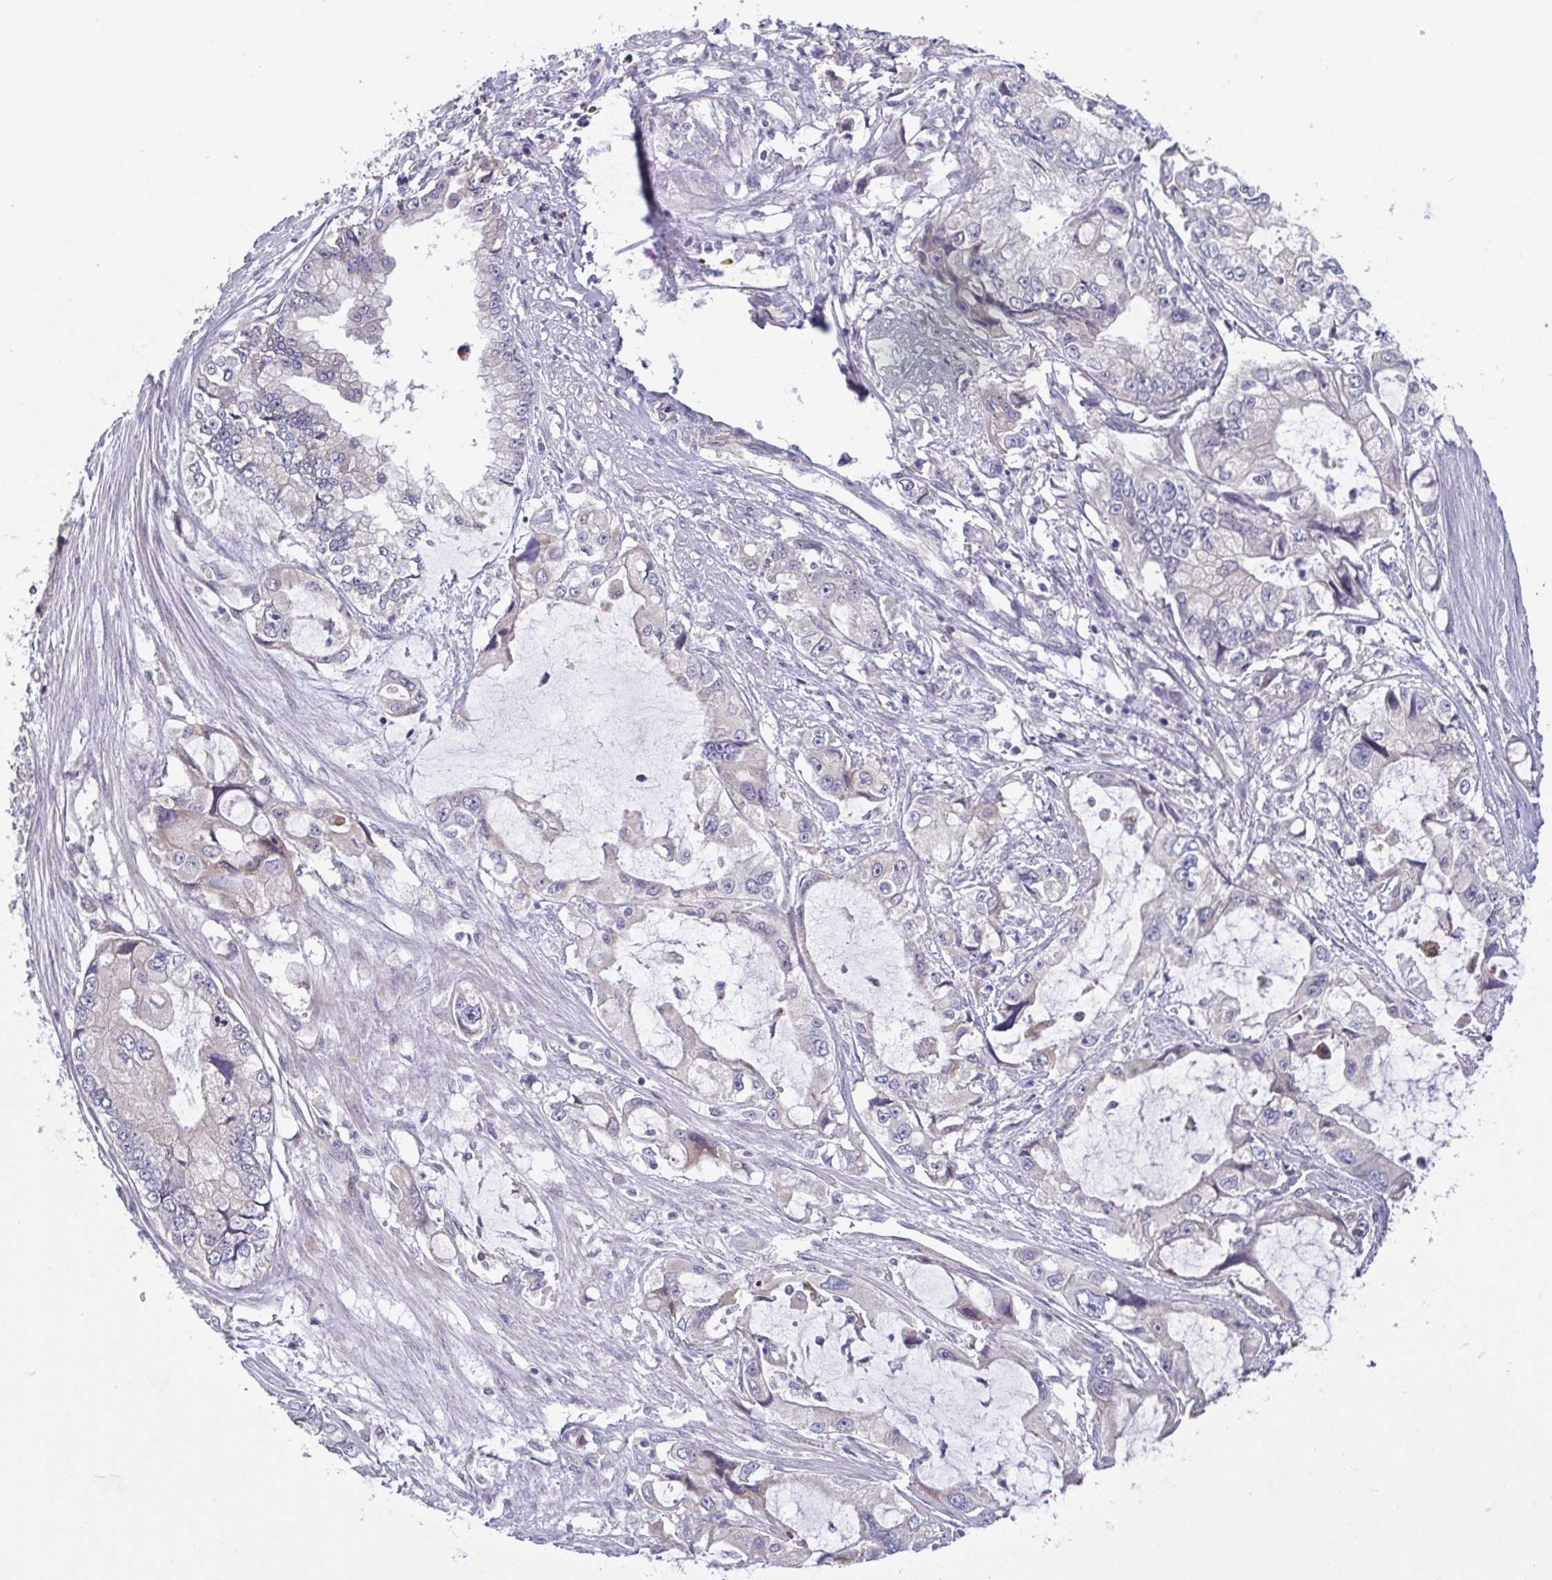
{"staining": {"intensity": "negative", "quantity": "none", "location": "none"}, "tissue": "stomach cancer", "cell_type": "Tumor cells", "image_type": "cancer", "snomed": [{"axis": "morphology", "description": "Adenocarcinoma, NOS"}, {"axis": "topography", "description": "Pancreas"}, {"axis": "topography", "description": "Stomach, upper"}, {"axis": "topography", "description": "Stomach"}], "caption": "Stomach adenocarcinoma was stained to show a protein in brown. There is no significant expression in tumor cells. (IHC, brightfield microscopy, high magnification).", "gene": "OSBPL7", "patient": {"sex": "male", "age": 77}}